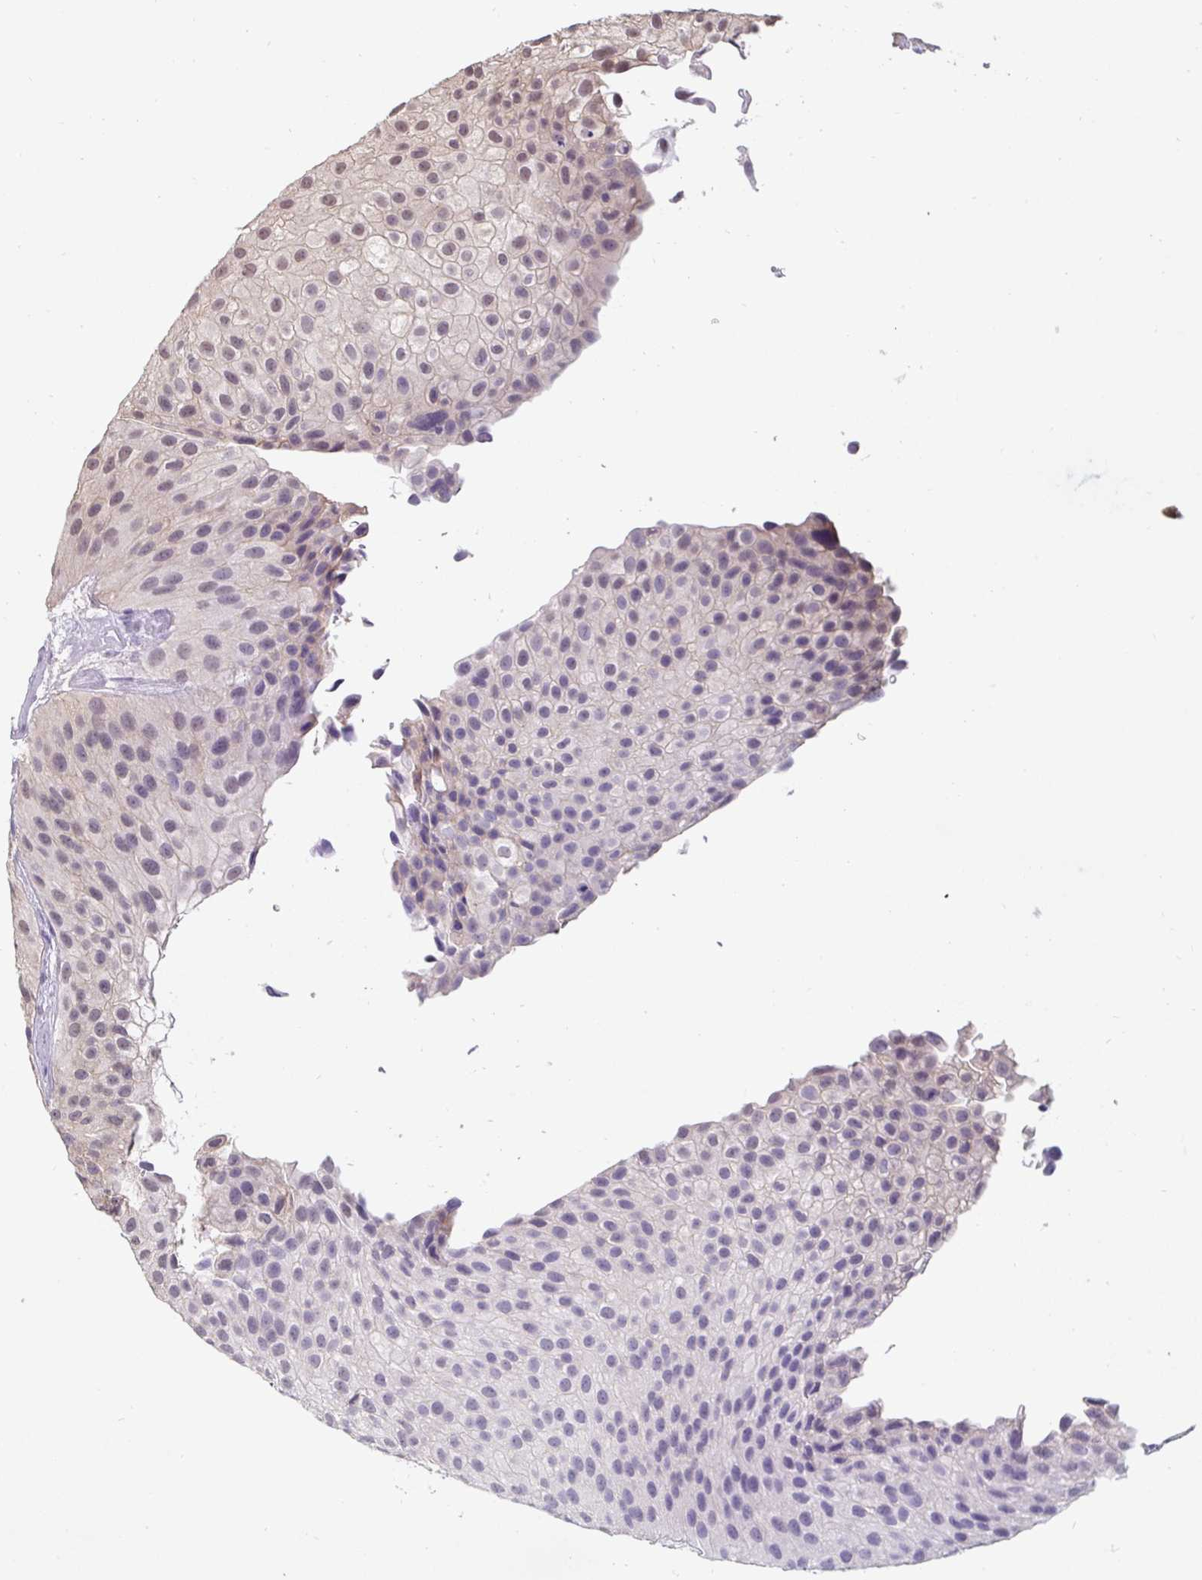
{"staining": {"intensity": "weak", "quantity": "<25%", "location": "nuclear"}, "tissue": "urothelial cancer", "cell_type": "Tumor cells", "image_type": "cancer", "snomed": [{"axis": "morphology", "description": "Urothelial carcinoma, NOS"}, {"axis": "topography", "description": "Urinary bladder"}], "caption": "High power microscopy image of an IHC micrograph of urothelial cancer, revealing no significant staining in tumor cells.", "gene": "ST13", "patient": {"sex": "male", "age": 87}}